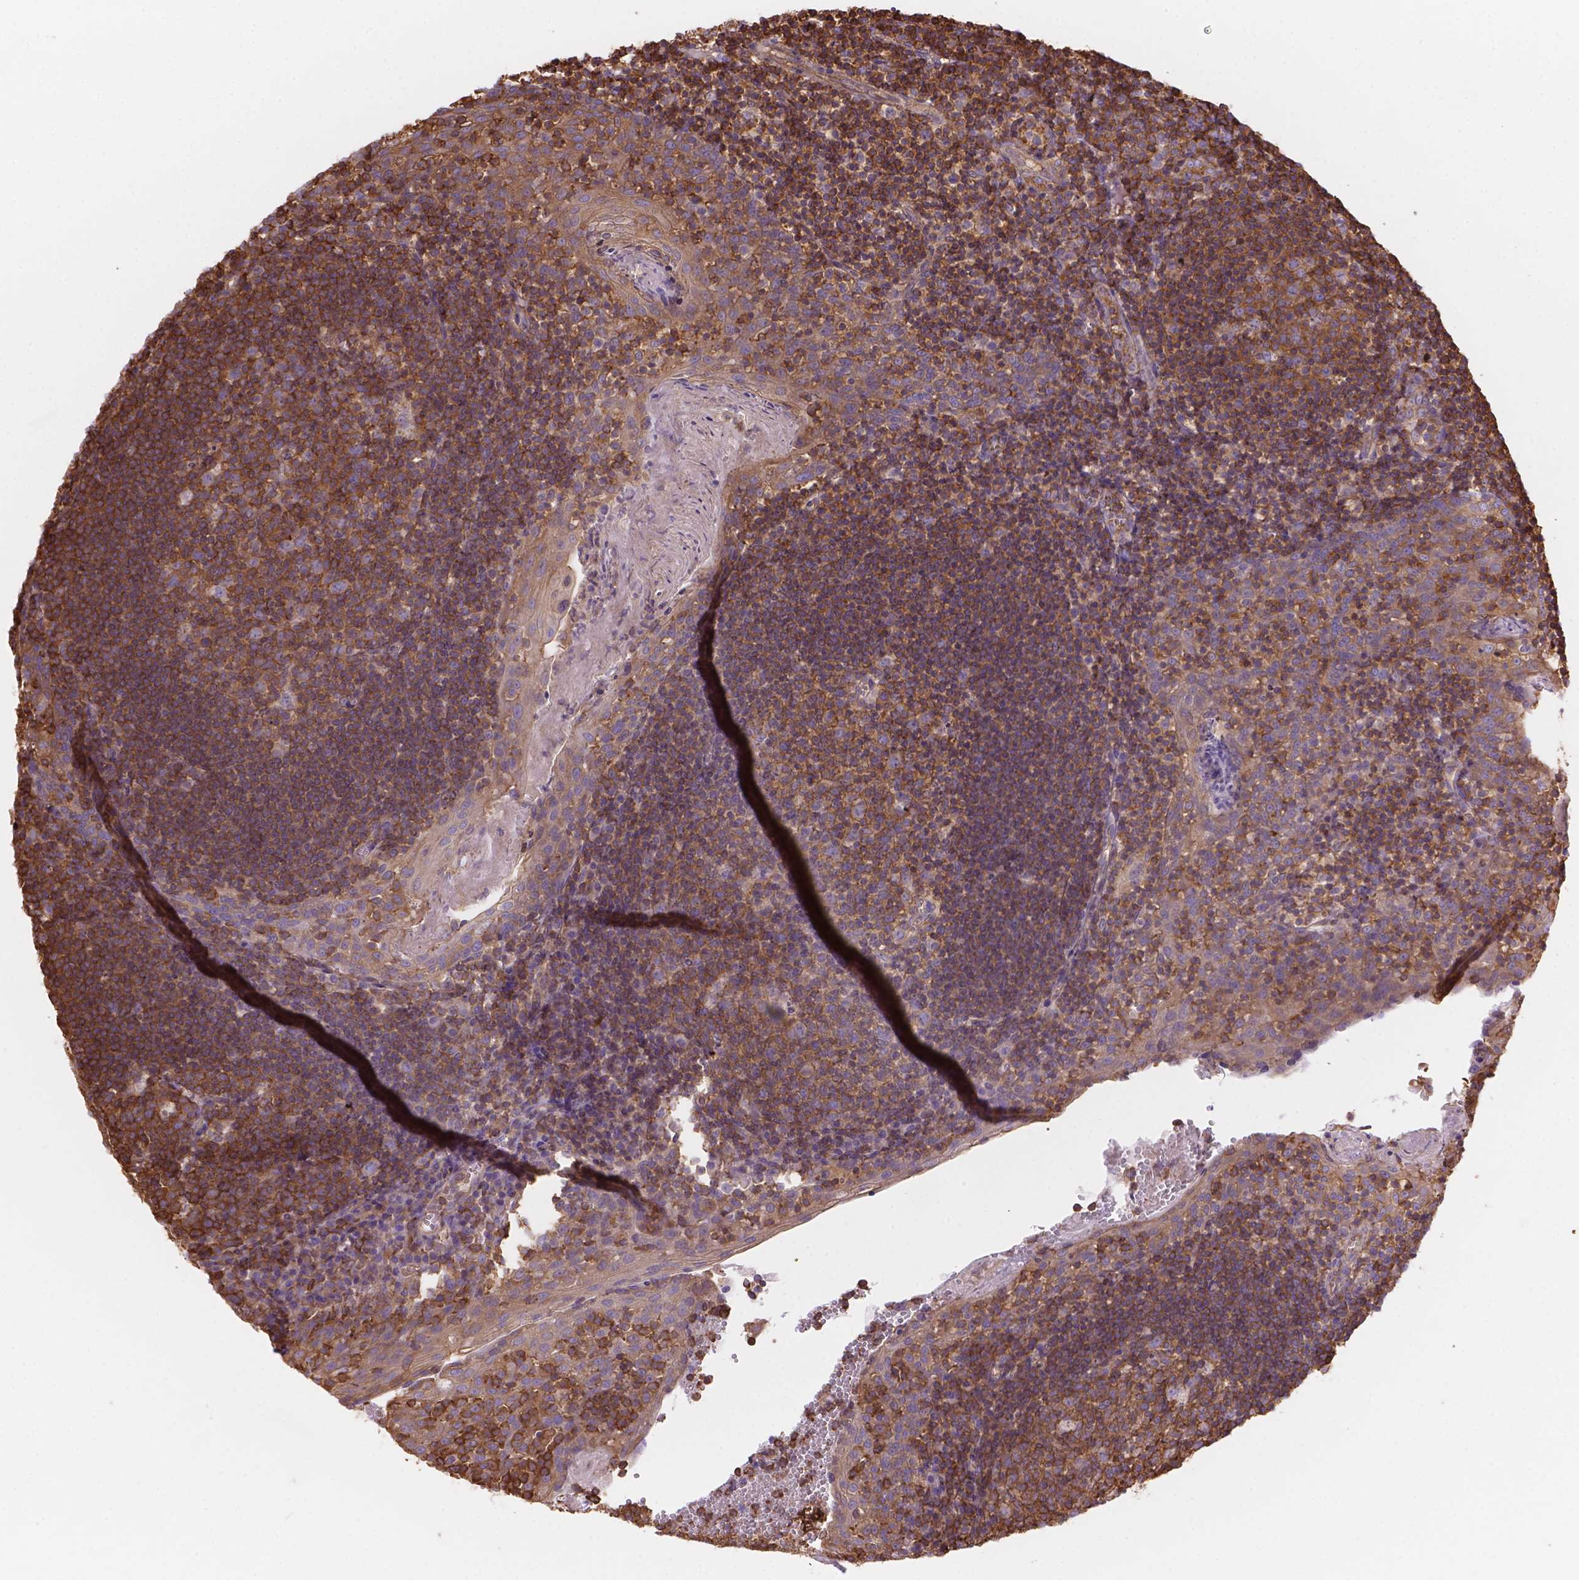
{"staining": {"intensity": "moderate", "quantity": ">75%", "location": "cytoplasmic/membranous"}, "tissue": "lymph node", "cell_type": "Germinal center cells", "image_type": "normal", "snomed": [{"axis": "morphology", "description": "Normal tissue, NOS"}, {"axis": "topography", "description": "Lymph node"}], "caption": "This image shows unremarkable lymph node stained with immunohistochemistry (IHC) to label a protein in brown. The cytoplasmic/membranous of germinal center cells show moderate positivity for the protein. Nuclei are counter-stained blue.", "gene": "DMWD", "patient": {"sex": "female", "age": 21}}